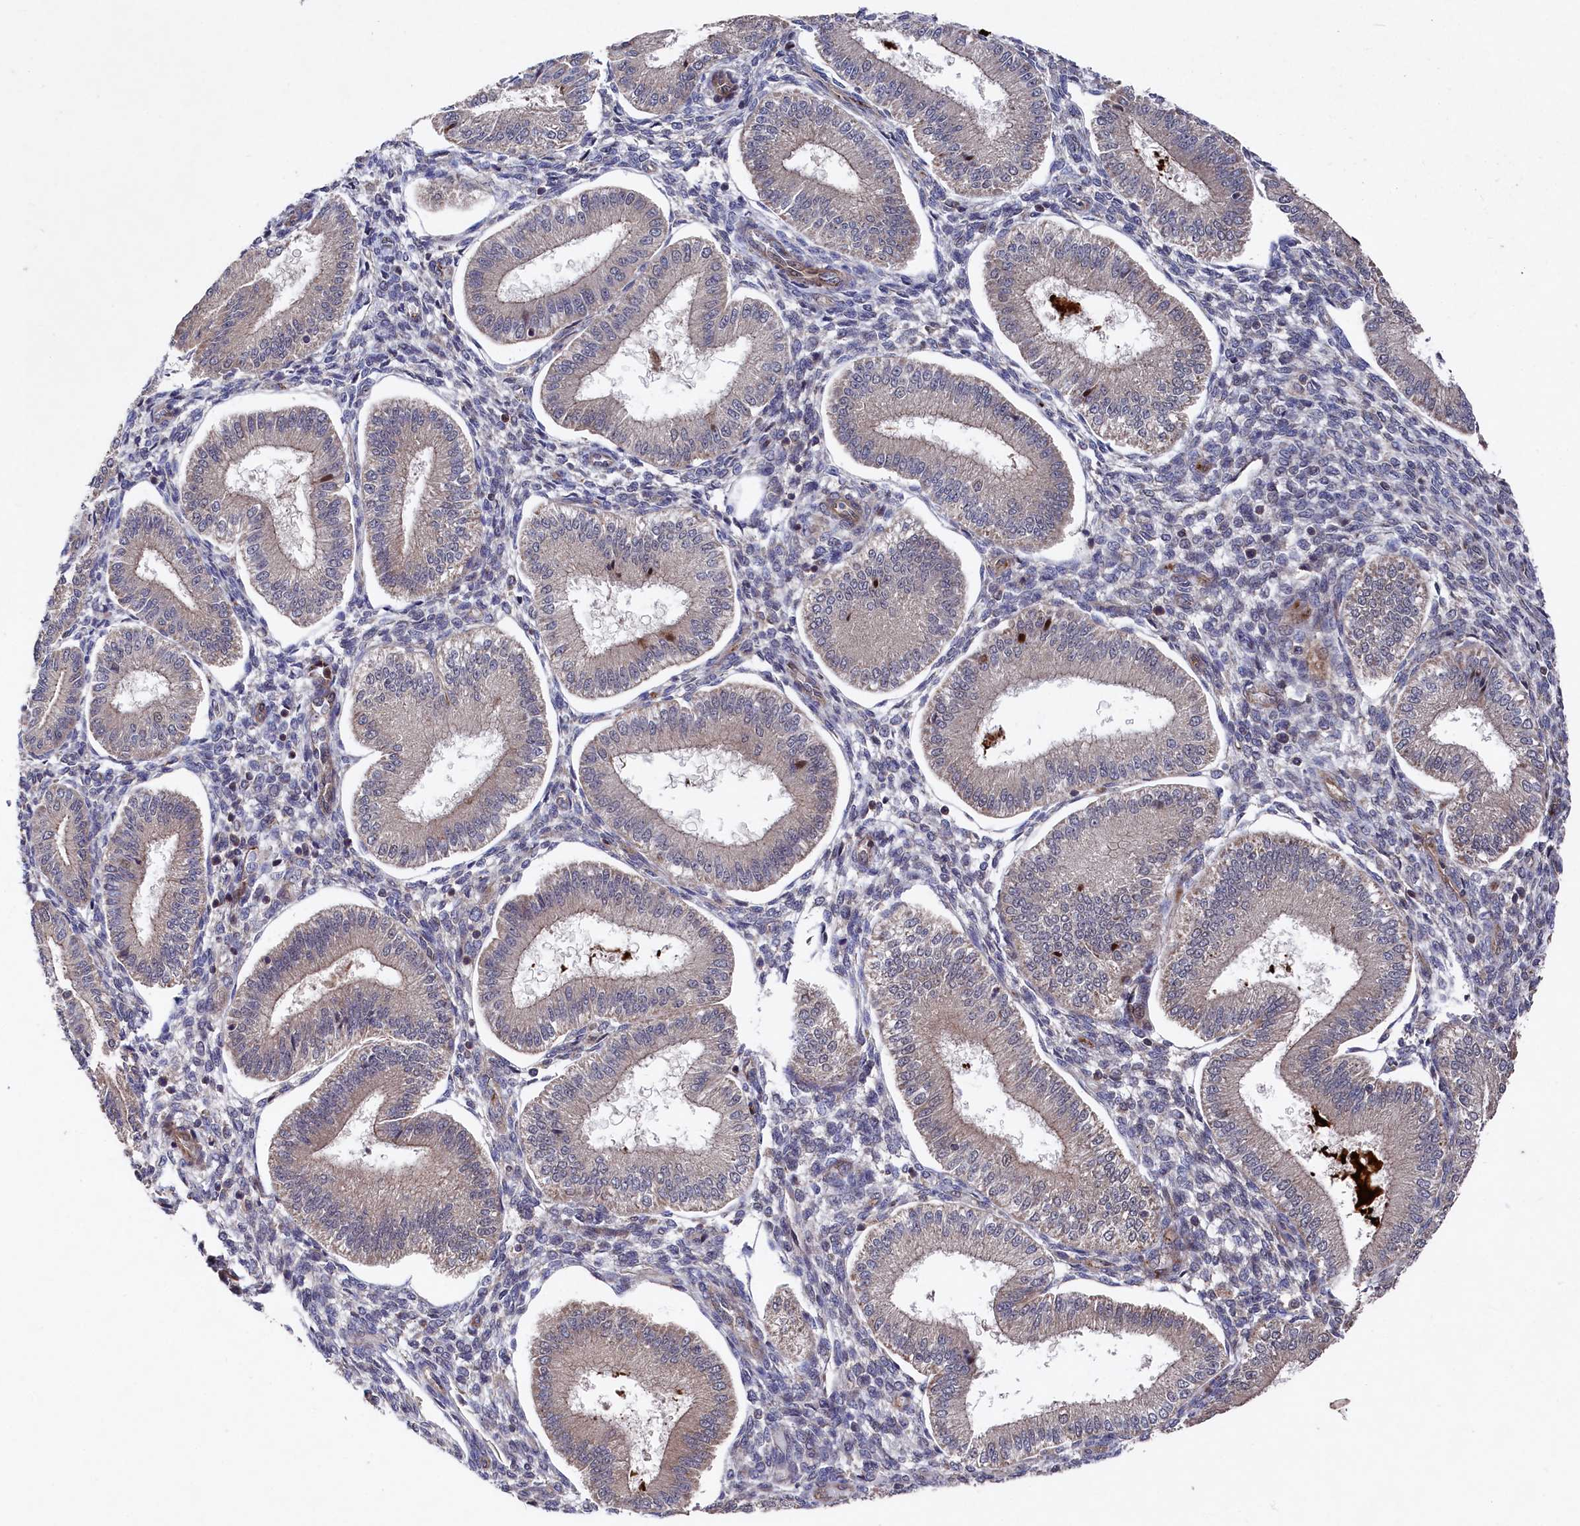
{"staining": {"intensity": "weak", "quantity": "<25%", "location": "cytoplasmic/membranous"}, "tissue": "endometrium", "cell_type": "Cells in endometrial stroma", "image_type": "normal", "snomed": [{"axis": "morphology", "description": "Normal tissue, NOS"}, {"axis": "topography", "description": "Endometrium"}], "caption": "An immunohistochemistry (IHC) photomicrograph of unremarkable endometrium is shown. There is no staining in cells in endometrial stroma of endometrium.", "gene": "SUPV3L1", "patient": {"sex": "female", "age": 39}}